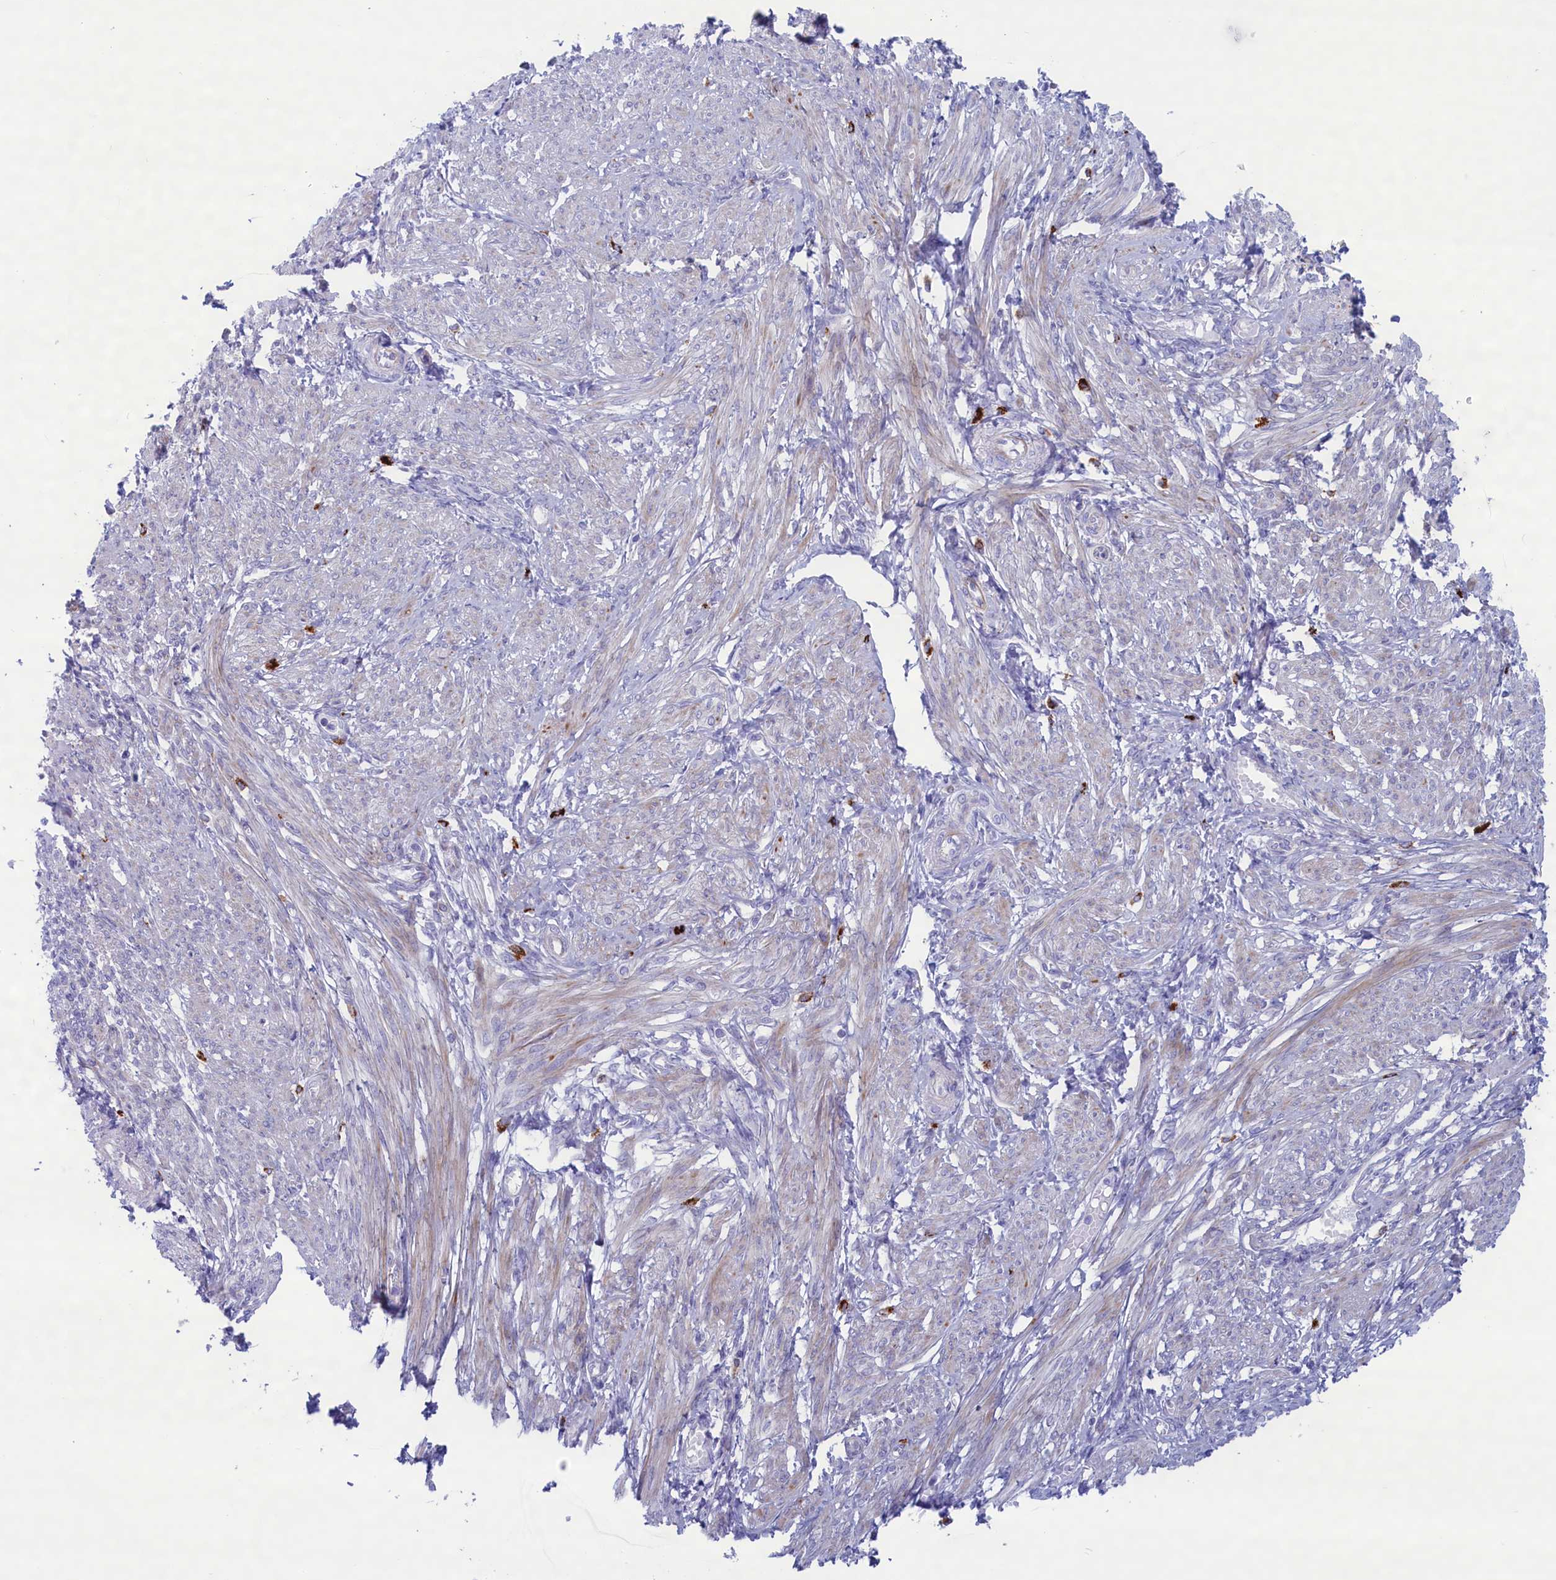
{"staining": {"intensity": "weak", "quantity": "25%-75%", "location": "cytoplasmic/membranous"}, "tissue": "smooth muscle", "cell_type": "Smooth muscle cells", "image_type": "normal", "snomed": [{"axis": "morphology", "description": "Normal tissue, NOS"}, {"axis": "morphology", "description": "Adenocarcinoma, NOS"}, {"axis": "topography", "description": "Colon"}, {"axis": "topography", "description": "Peripheral nerve tissue"}], "caption": "The micrograph exhibits immunohistochemical staining of normal smooth muscle. There is weak cytoplasmic/membranous expression is seen in about 25%-75% of smooth muscle cells. (DAB = brown stain, brightfield microscopy at high magnification).", "gene": "MPV17L2", "patient": {"sex": "male", "age": 14}}